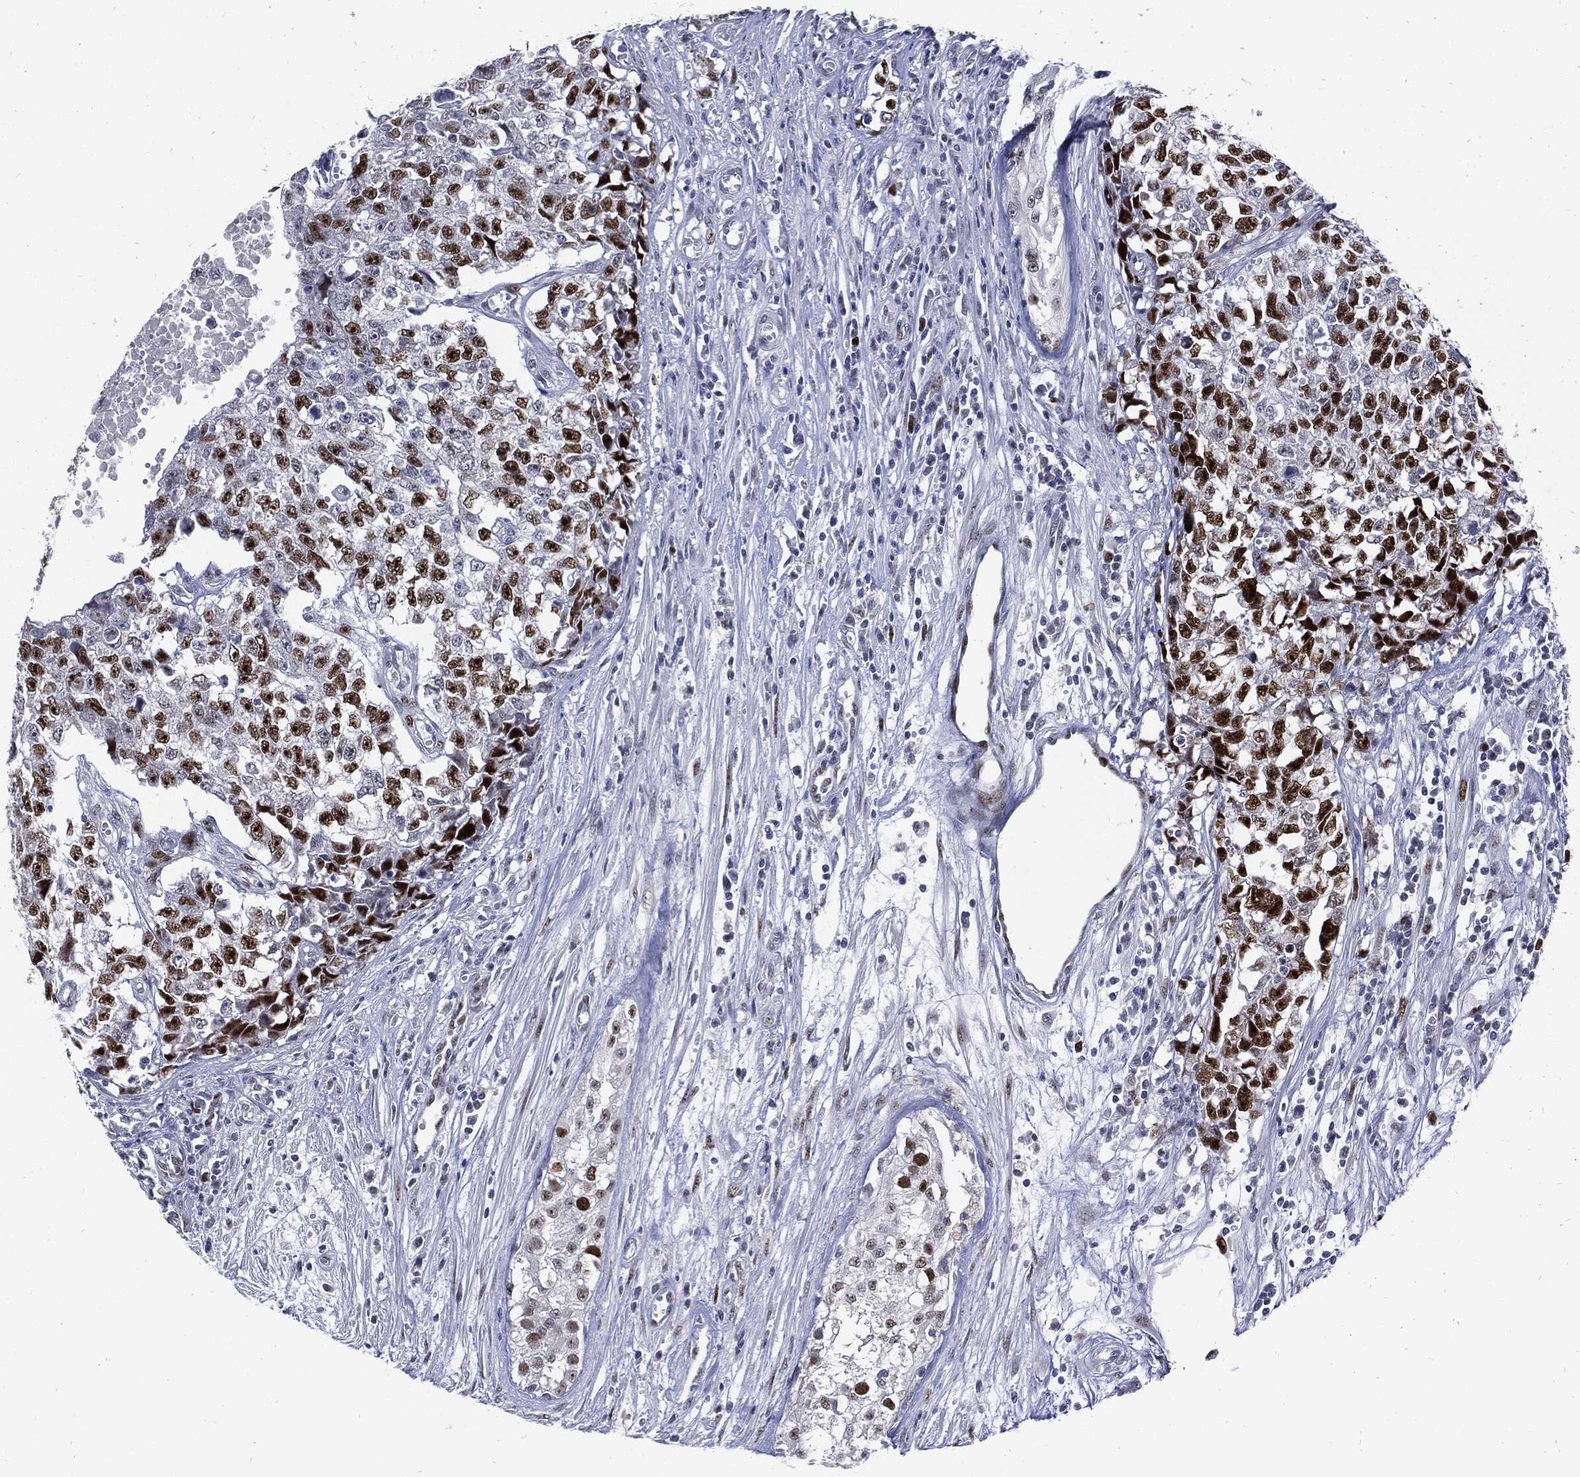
{"staining": {"intensity": "strong", "quantity": "25%-75%", "location": "nuclear"}, "tissue": "testis cancer", "cell_type": "Tumor cells", "image_type": "cancer", "snomed": [{"axis": "morphology", "description": "Seminoma, NOS"}, {"axis": "morphology", "description": "Carcinoma, Embryonal, NOS"}, {"axis": "topography", "description": "Testis"}], "caption": "Embryonal carcinoma (testis) stained with DAB (3,3'-diaminobenzidine) immunohistochemistry (IHC) reveals high levels of strong nuclear positivity in approximately 25%-75% of tumor cells.", "gene": "NBN", "patient": {"sex": "male", "age": 22}}